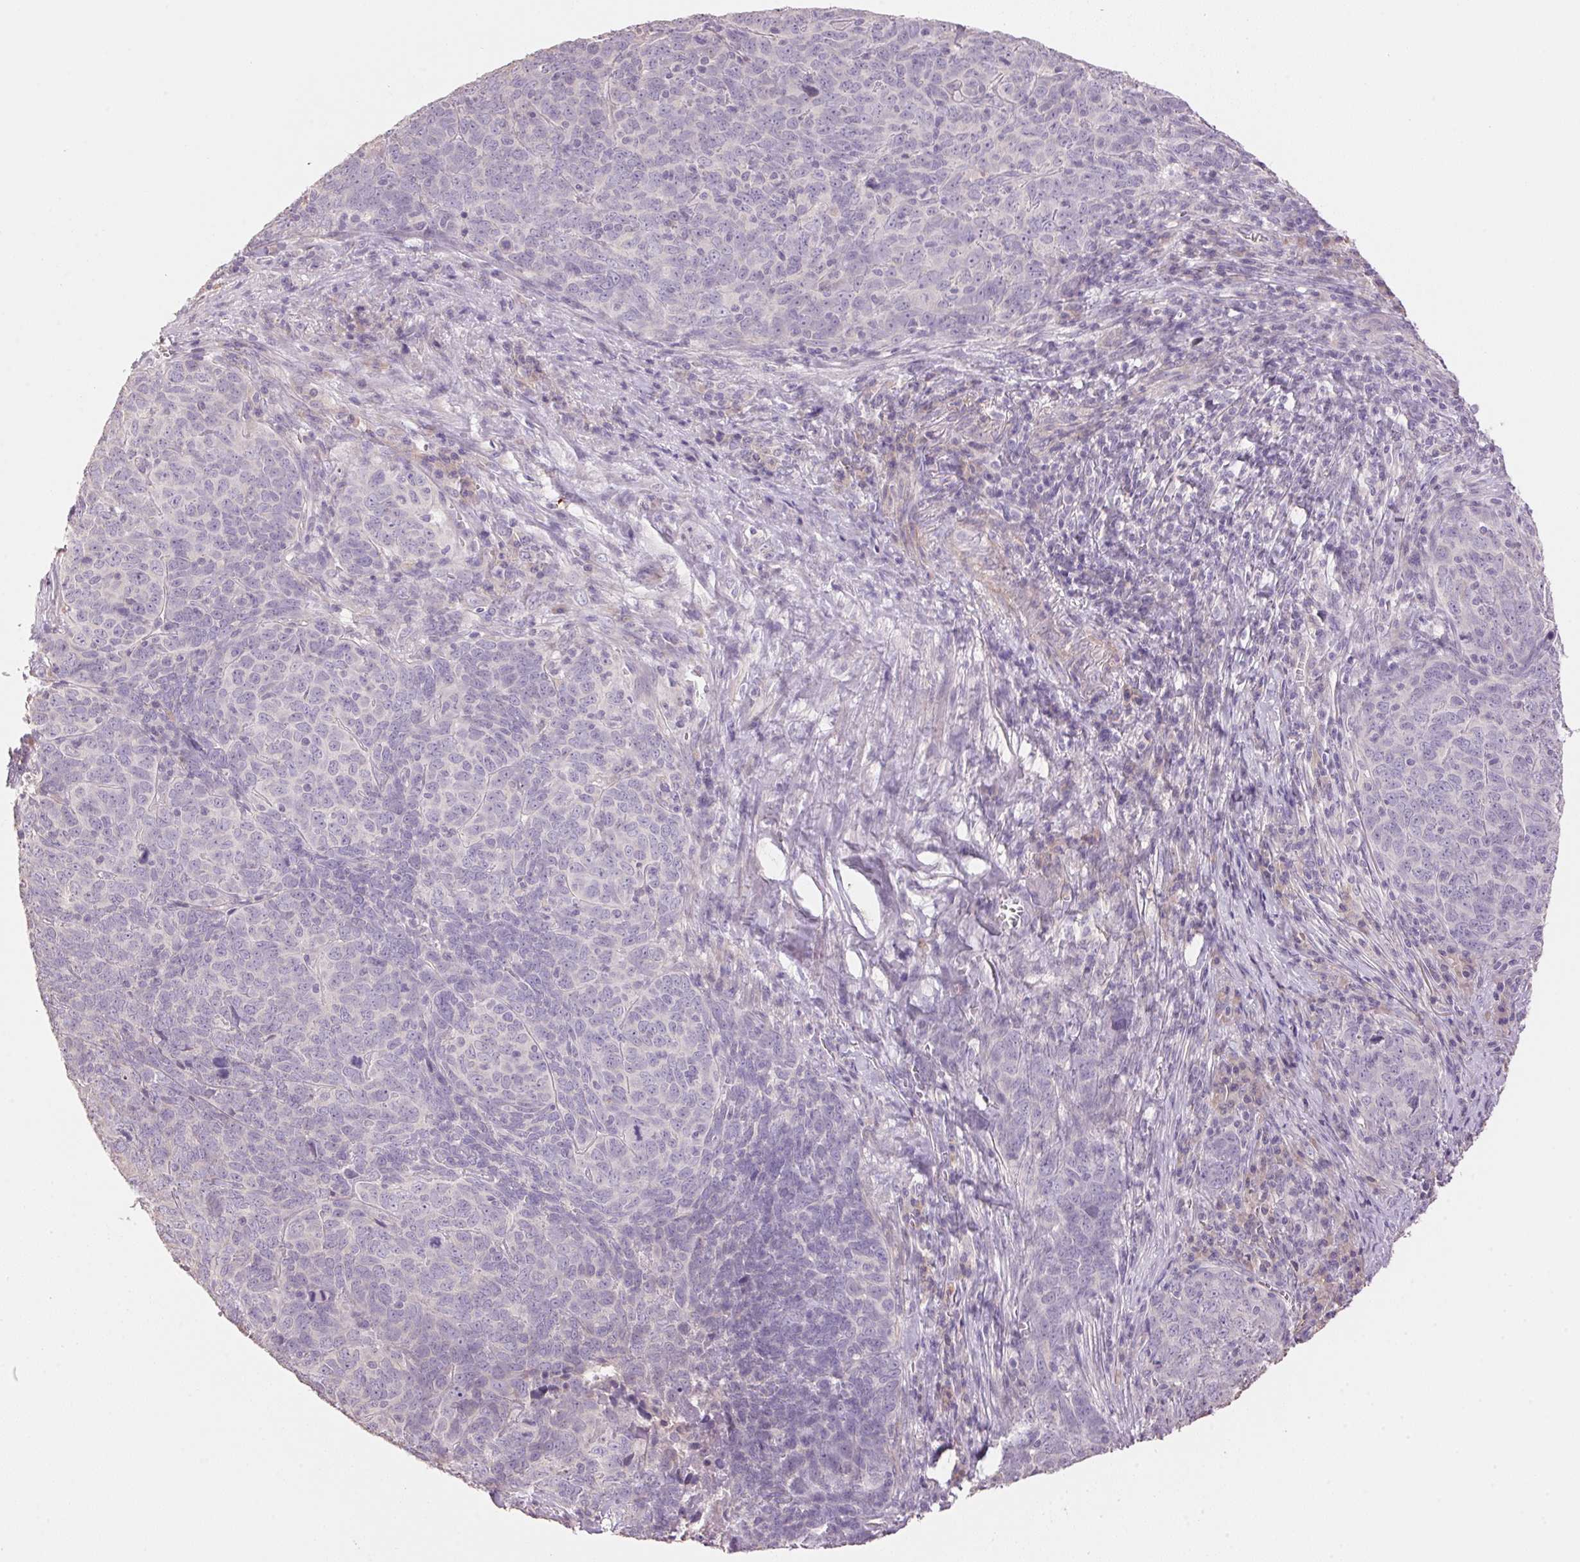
{"staining": {"intensity": "negative", "quantity": "none", "location": "none"}, "tissue": "skin cancer", "cell_type": "Tumor cells", "image_type": "cancer", "snomed": [{"axis": "morphology", "description": "Squamous cell carcinoma, NOS"}, {"axis": "topography", "description": "Skin"}, {"axis": "topography", "description": "Anal"}], "caption": "This is an immunohistochemistry (IHC) photomicrograph of squamous cell carcinoma (skin). There is no staining in tumor cells.", "gene": "LYZL6", "patient": {"sex": "female", "age": 51}}